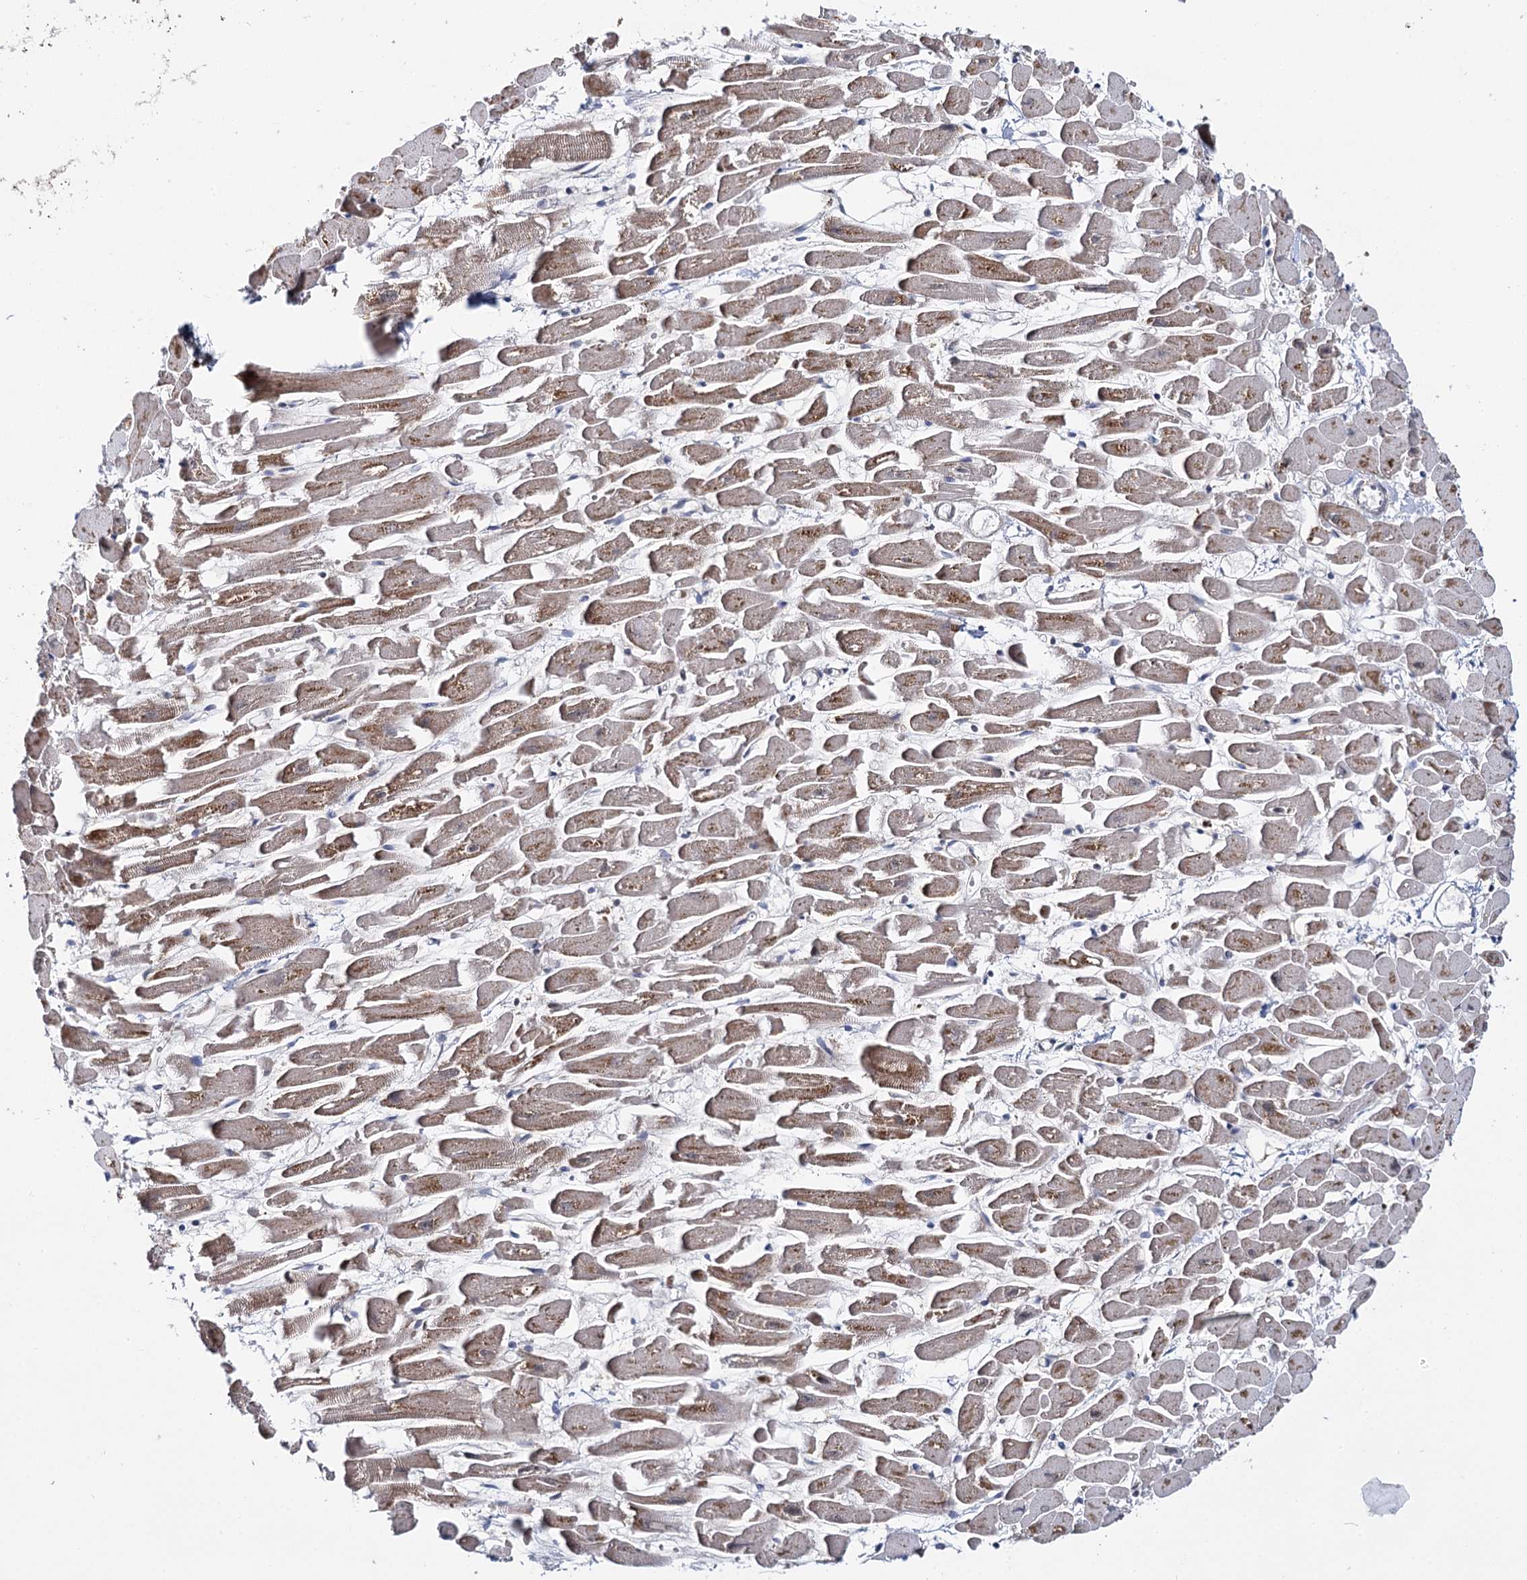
{"staining": {"intensity": "moderate", "quantity": ">75%", "location": "cytoplasmic/membranous"}, "tissue": "heart muscle", "cell_type": "Cardiomyocytes", "image_type": "normal", "snomed": [{"axis": "morphology", "description": "Normal tissue, NOS"}, {"axis": "topography", "description": "Heart"}], "caption": "Brown immunohistochemical staining in benign heart muscle reveals moderate cytoplasmic/membranous positivity in about >75% of cardiomyocytes. Nuclei are stained in blue.", "gene": "THUMPD3", "patient": {"sex": "female", "age": 64}}